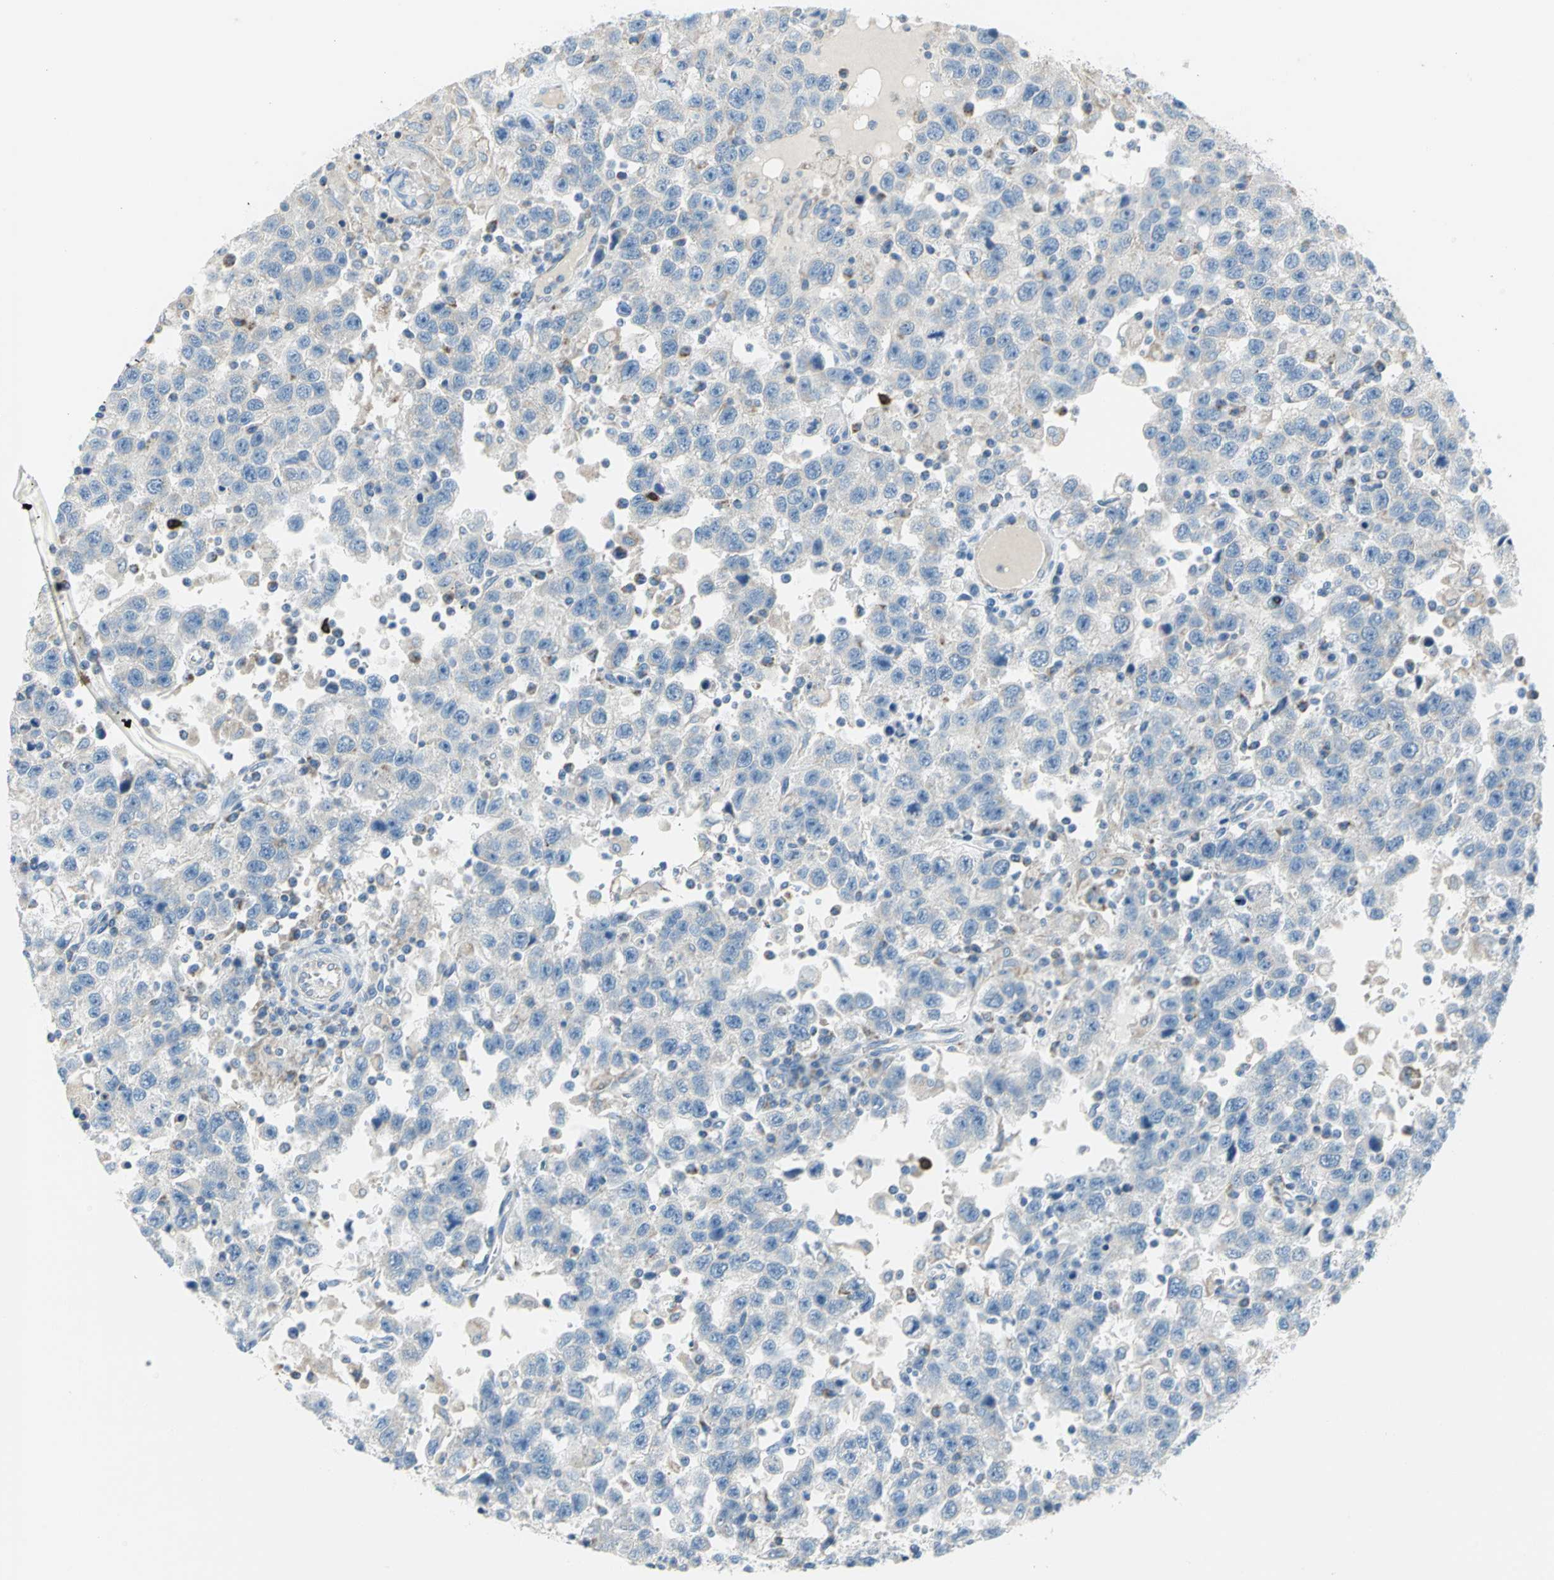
{"staining": {"intensity": "negative", "quantity": "none", "location": "none"}, "tissue": "testis cancer", "cell_type": "Tumor cells", "image_type": "cancer", "snomed": [{"axis": "morphology", "description": "Seminoma, NOS"}, {"axis": "topography", "description": "Testis"}], "caption": "DAB (3,3'-diaminobenzidine) immunohistochemical staining of human testis cancer (seminoma) exhibits no significant staining in tumor cells.", "gene": "ALOX15", "patient": {"sex": "male", "age": 41}}